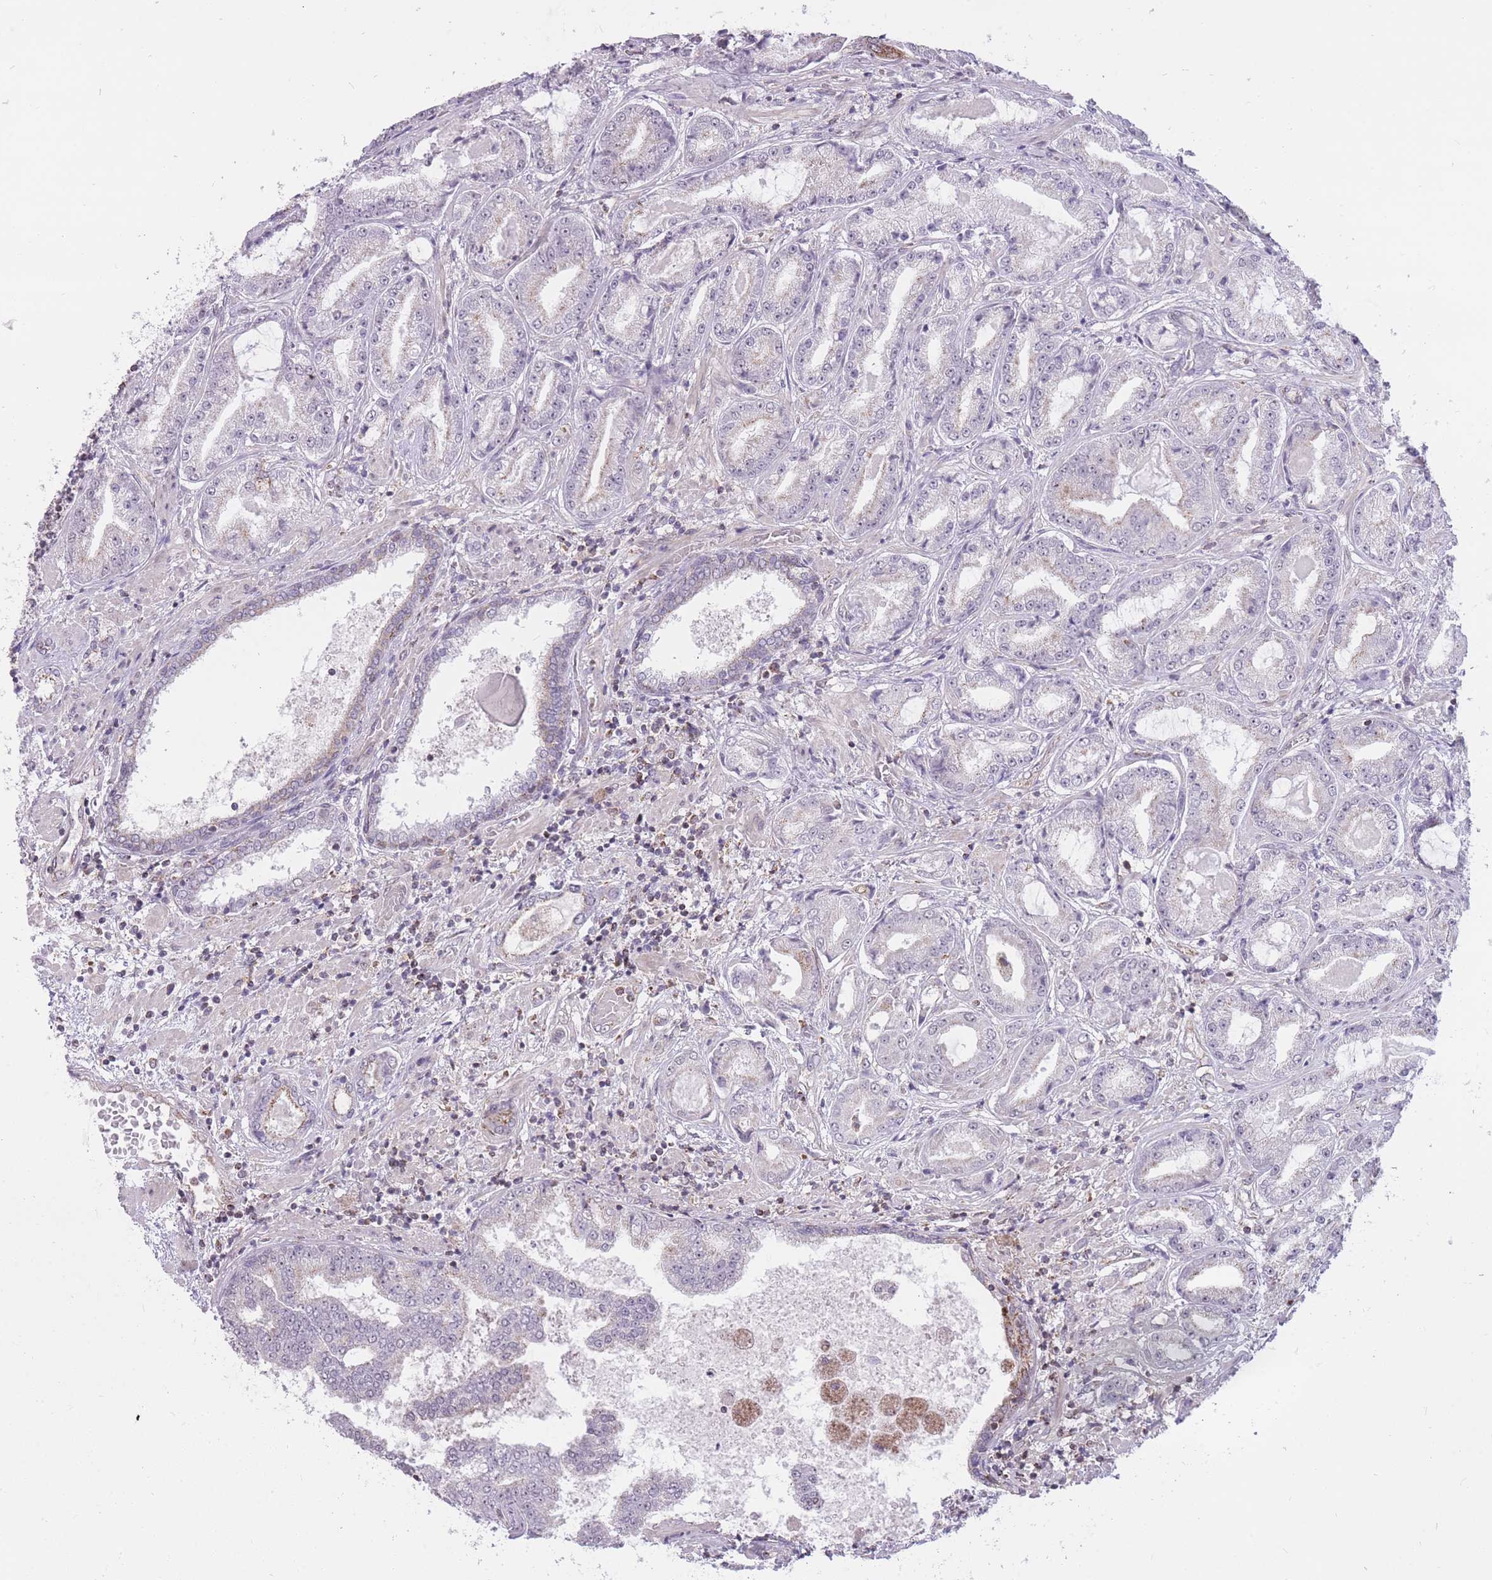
{"staining": {"intensity": "negative", "quantity": "none", "location": "none"}, "tissue": "prostate cancer", "cell_type": "Tumor cells", "image_type": "cancer", "snomed": [{"axis": "morphology", "description": "Adenocarcinoma, High grade"}, {"axis": "topography", "description": "Prostate"}], "caption": "Prostate cancer stained for a protein using IHC reveals no expression tumor cells.", "gene": "DPYSL4", "patient": {"sex": "male", "age": 68}}